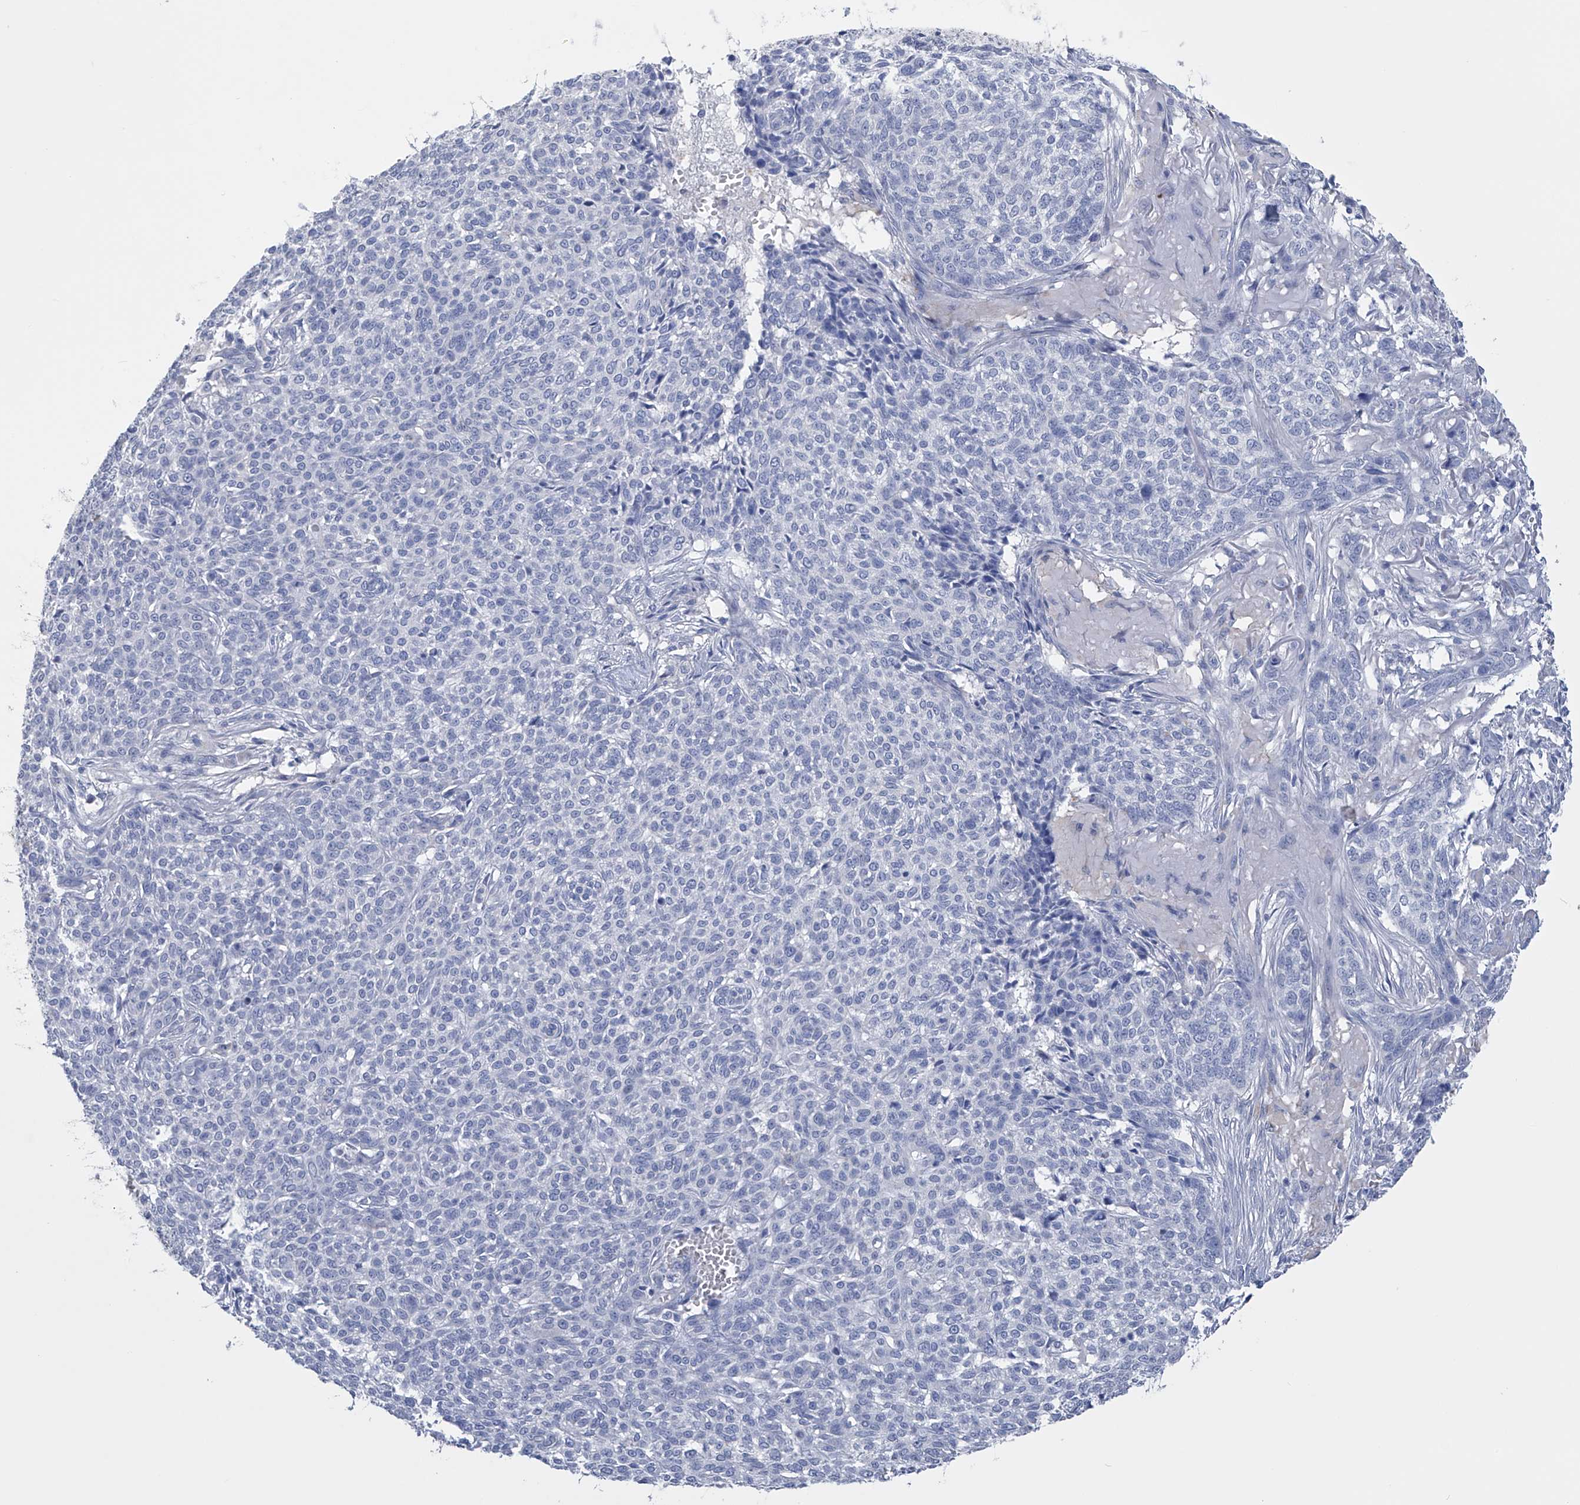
{"staining": {"intensity": "negative", "quantity": "none", "location": "none"}, "tissue": "skin cancer", "cell_type": "Tumor cells", "image_type": "cancer", "snomed": [{"axis": "morphology", "description": "Basal cell carcinoma"}, {"axis": "topography", "description": "Skin"}], "caption": "Immunohistochemistry (IHC) photomicrograph of human basal cell carcinoma (skin) stained for a protein (brown), which shows no expression in tumor cells. (DAB IHC visualized using brightfield microscopy, high magnification).", "gene": "ADRA1A", "patient": {"sex": "male", "age": 85}}